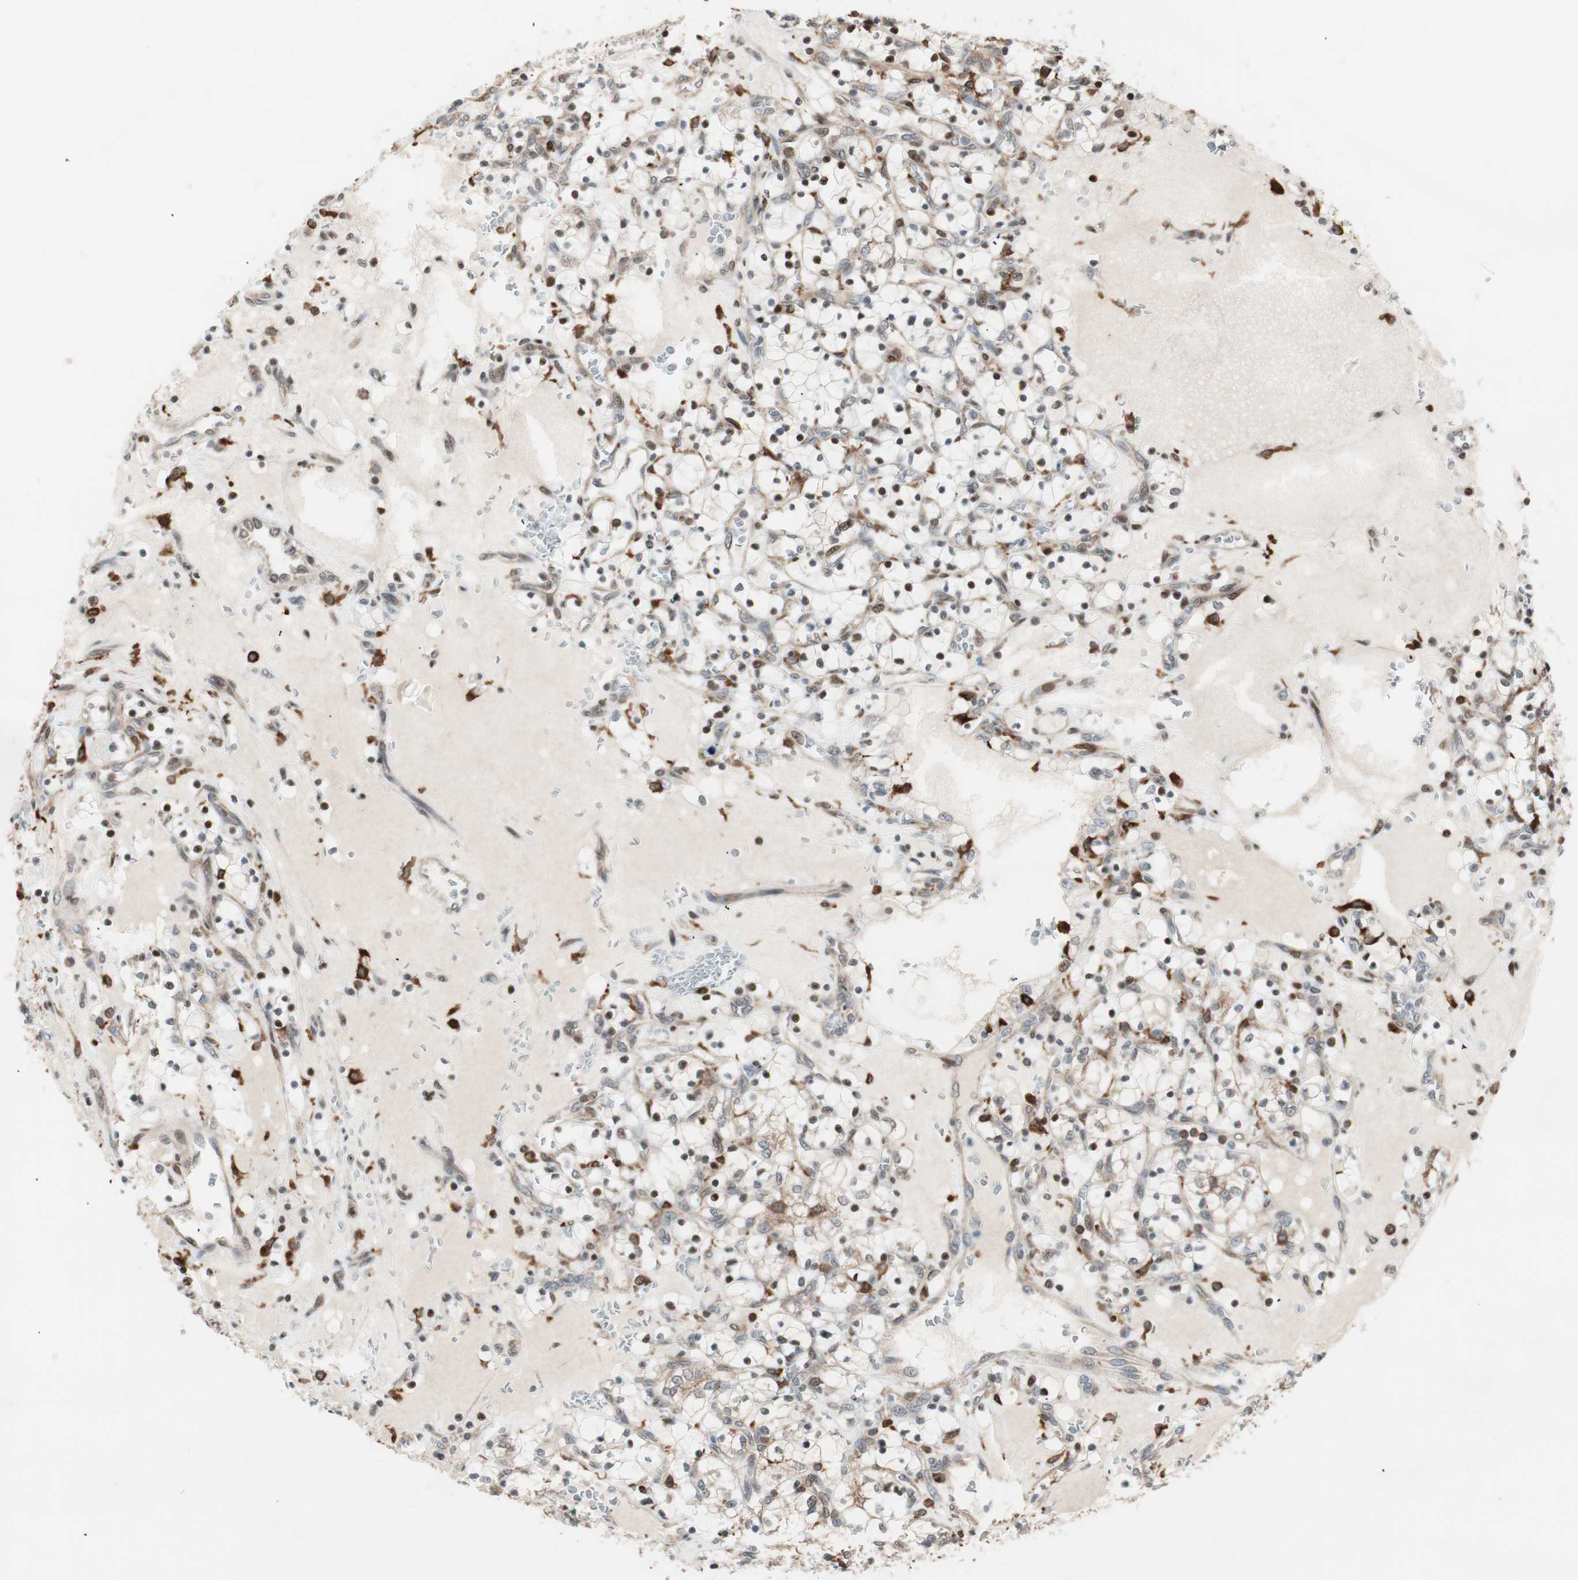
{"staining": {"intensity": "moderate", "quantity": "25%-75%", "location": "cytoplasmic/membranous,nuclear"}, "tissue": "renal cancer", "cell_type": "Tumor cells", "image_type": "cancer", "snomed": [{"axis": "morphology", "description": "Adenocarcinoma, NOS"}, {"axis": "topography", "description": "Kidney"}], "caption": "Approximately 25%-75% of tumor cells in human renal adenocarcinoma demonstrate moderate cytoplasmic/membranous and nuclear protein positivity as visualized by brown immunohistochemical staining.", "gene": "BIN1", "patient": {"sex": "female", "age": 69}}